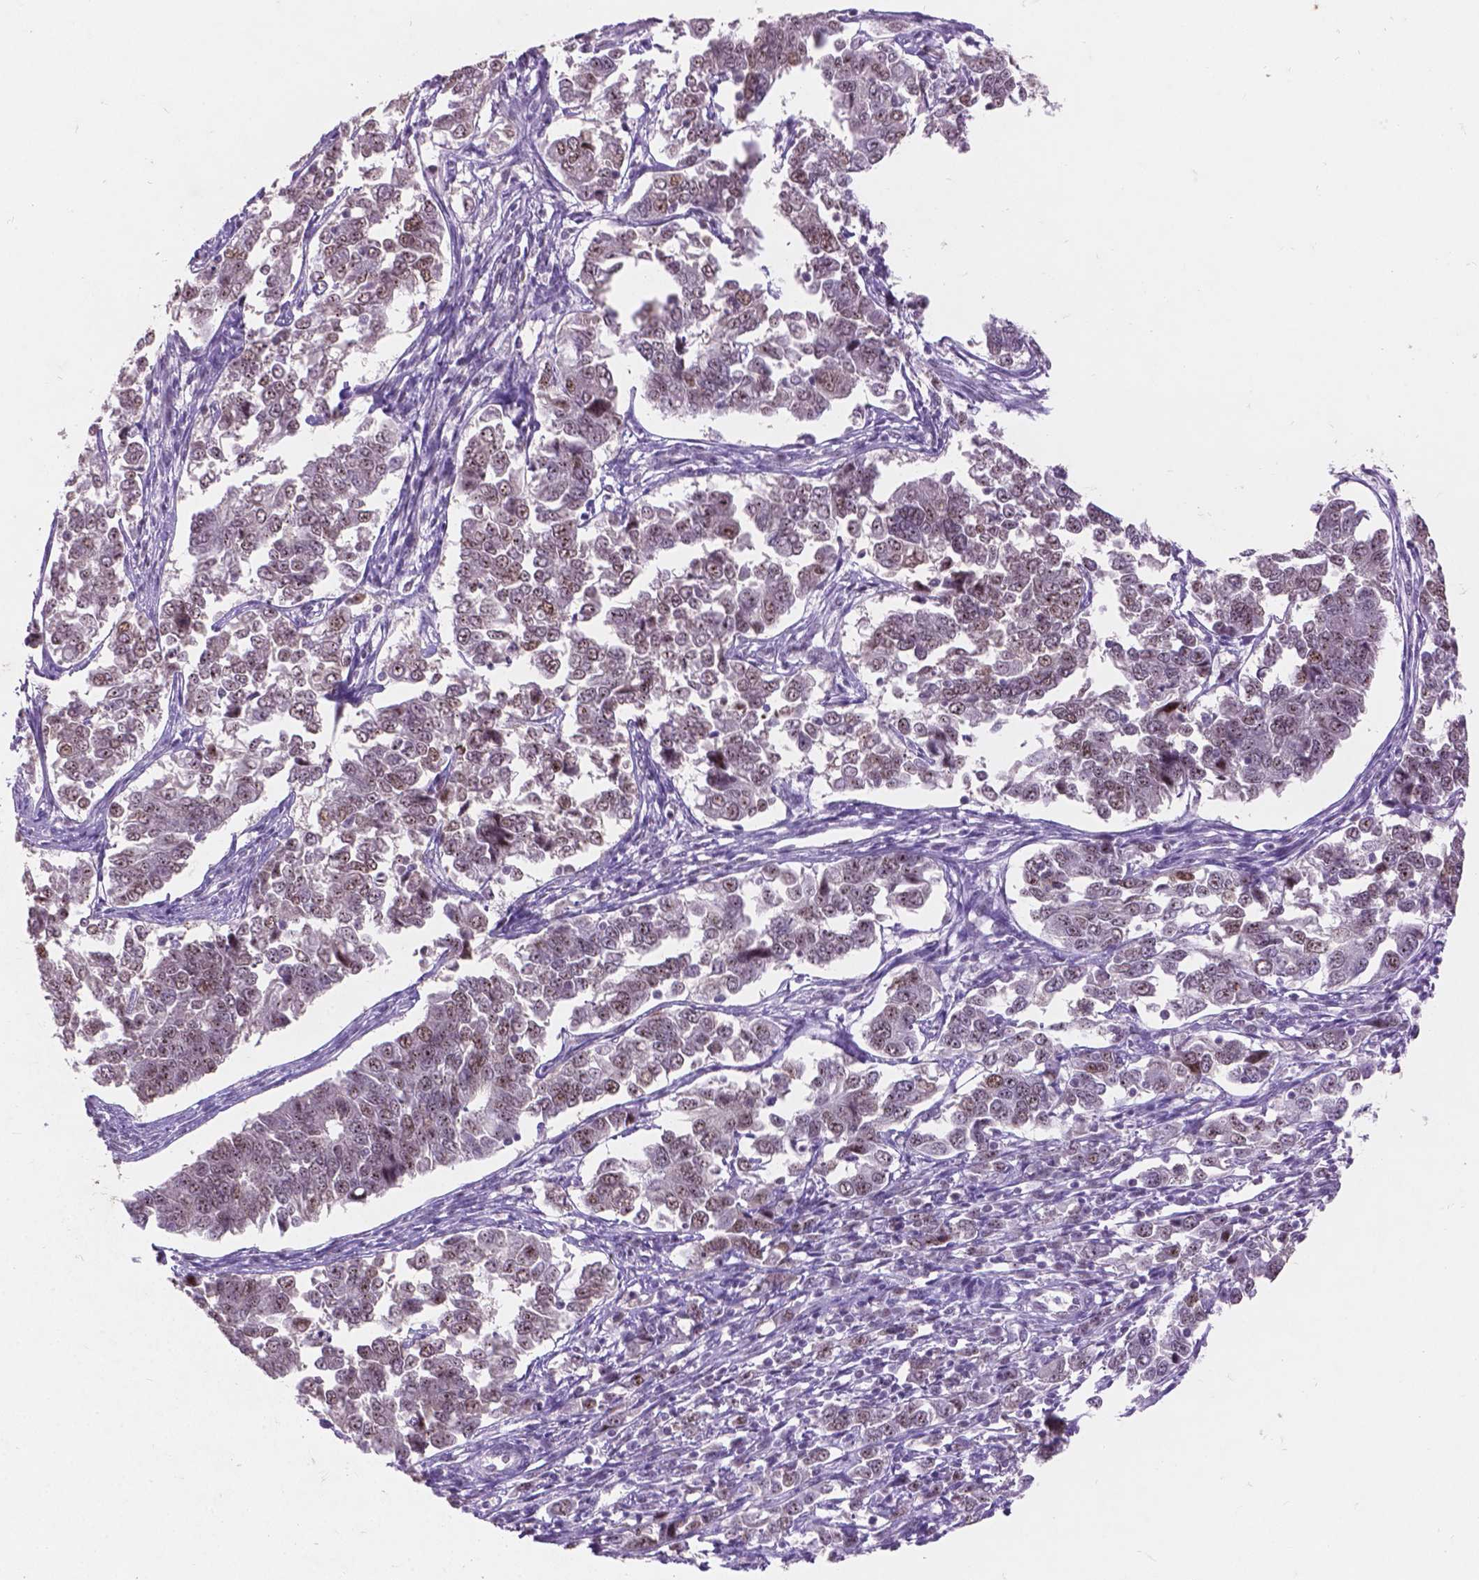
{"staining": {"intensity": "moderate", "quantity": "25%-75%", "location": "nuclear"}, "tissue": "endometrial cancer", "cell_type": "Tumor cells", "image_type": "cancer", "snomed": [{"axis": "morphology", "description": "Adenocarcinoma, NOS"}, {"axis": "topography", "description": "Endometrium"}], "caption": "Immunohistochemistry photomicrograph of human adenocarcinoma (endometrial) stained for a protein (brown), which reveals medium levels of moderate nuclear expression in approximately 25%-75% of tumor cells.", "gene": "COIL", "patient": {"sex": "female", "age": 43}}